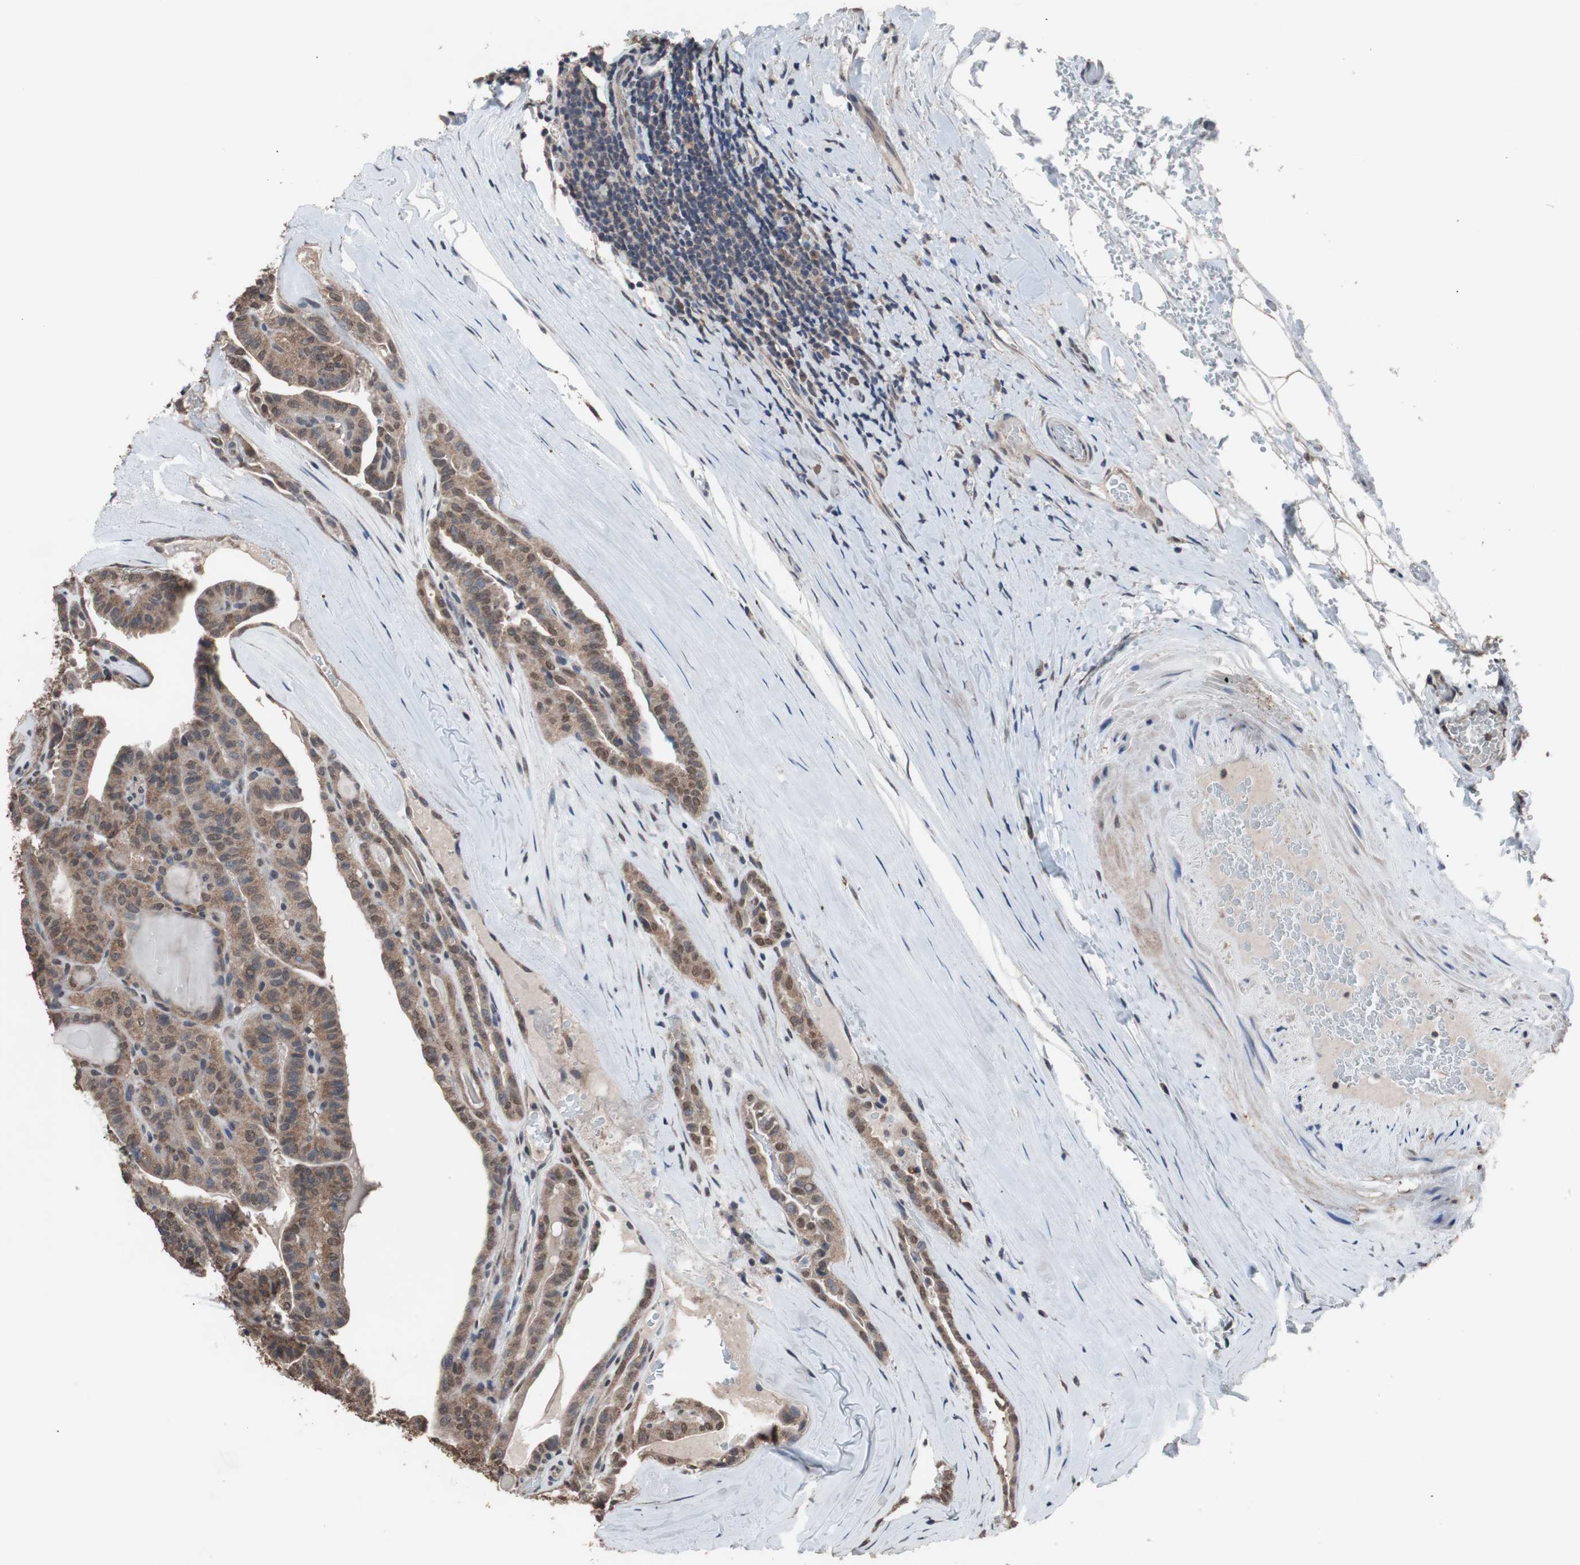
{"staining": {"intensity": "moderate", "quantity": ">75%", "location": "cytoplasmic/membranous"}, "tissue": "thyroid cancer", "cell_type": "Tumor cells", "image_type": "cancer", "snomed": [{"axis": "morphology", "description": "Papillary adenocarcinoma, NOS"}, {"axis": "topography", "description": "Thyroid gland"}], "caption": "A high-resolution image shows immunohistochemistry (IHC) staining of thyroid cancer, which displays moderate cytoplasmic/membranous expression in about >75% of tumor cells.", "gene": "MED27", "patient": {"sex": "male", "age": 77}}